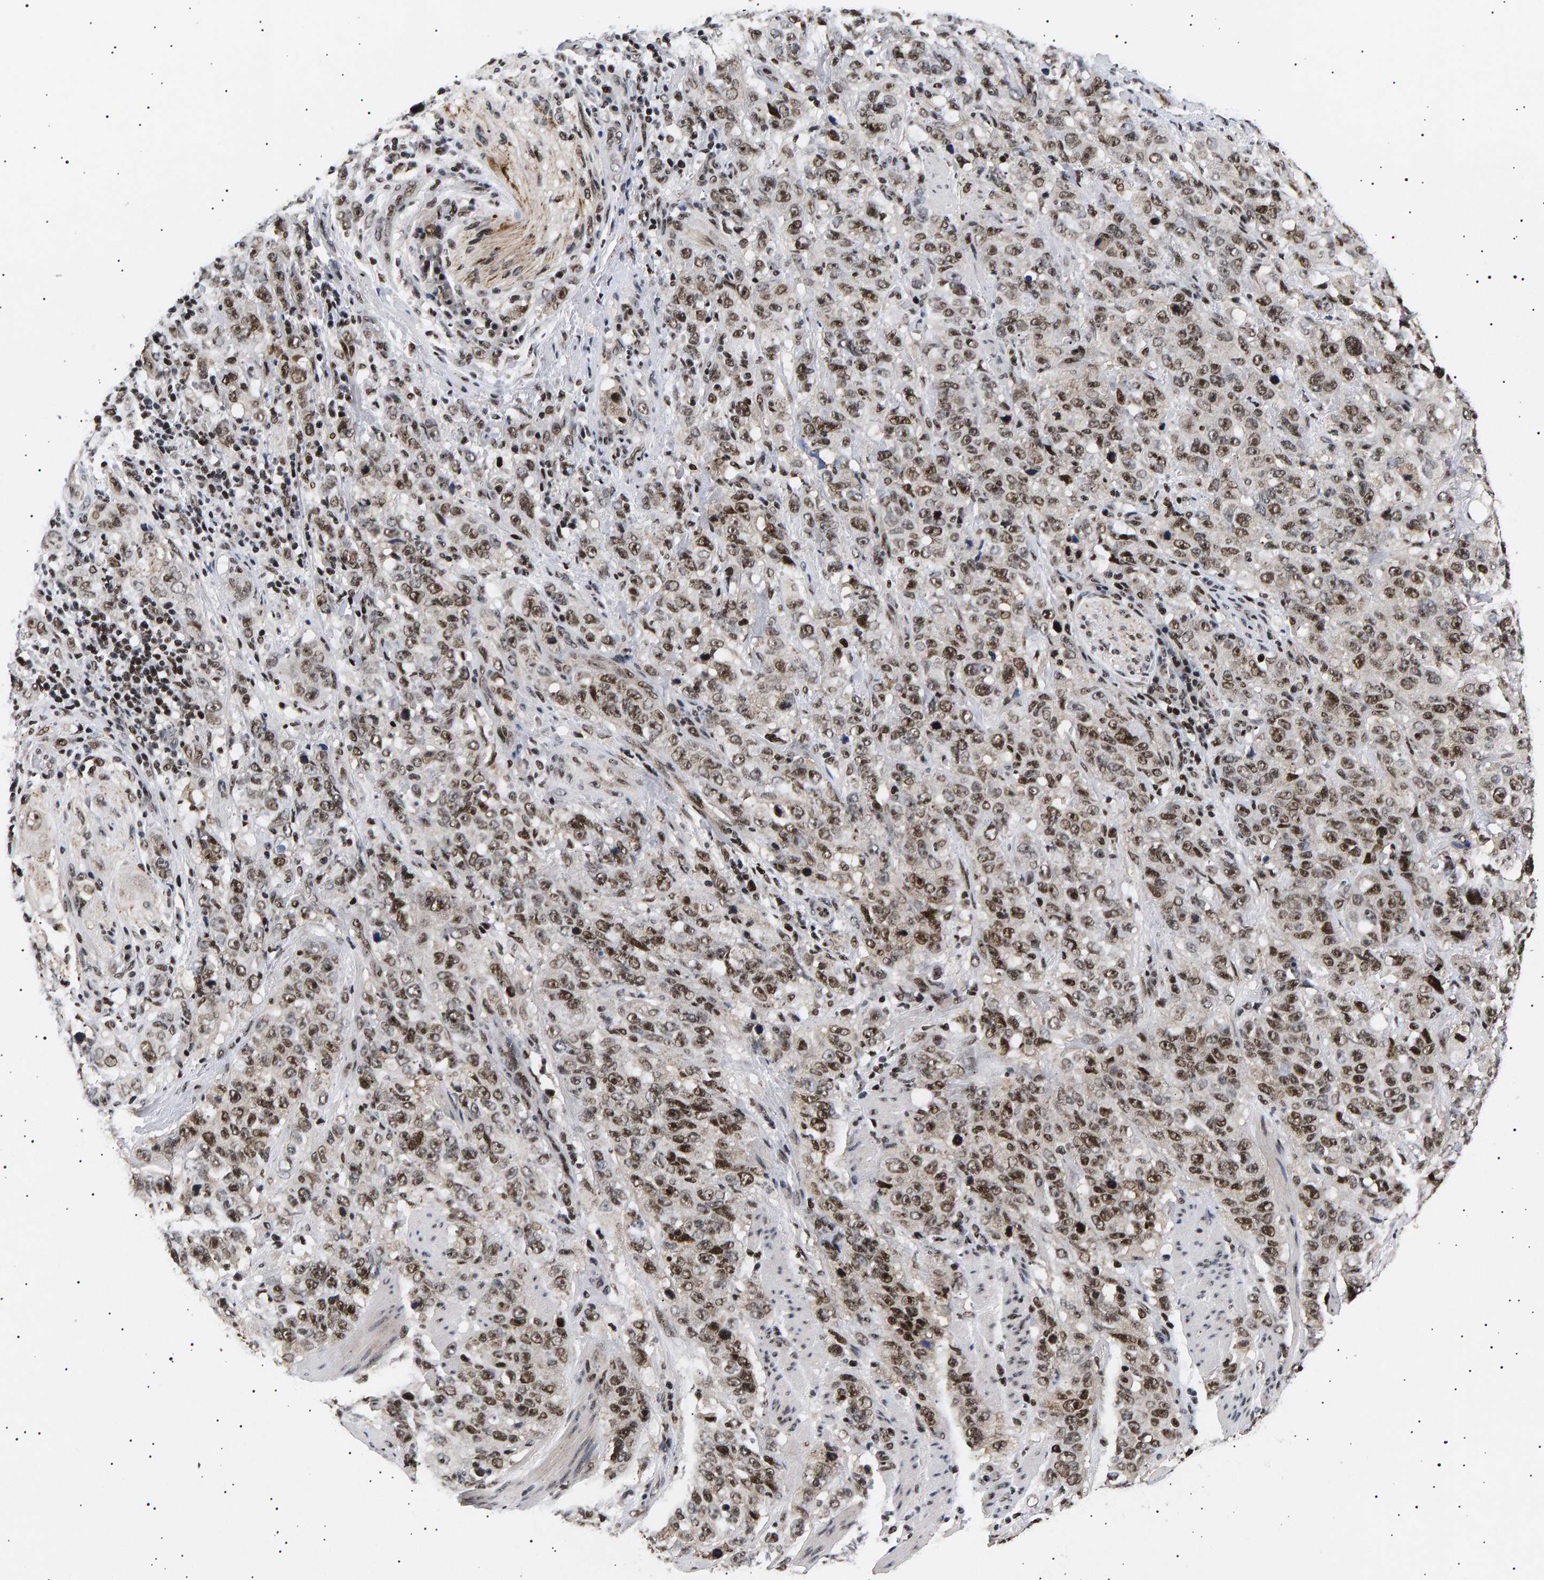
{"staining": {"intensity": "moderate", "quantity": ">75%", "location": "nuclear"}, "tissue": "stomach cancer", "cell_type": "Tumor cells", "image_type": "cancer", "snomed": [{"axis": "morphology", "description": "Adenocarcinoma, NOS"}, {"axis": "topography", "description": "Stomach"}], "caption": "This histopathology image shows immunohistochemistry staining of stomach adenocarcinoma, with medium moderate nuclear staining in about >75% of tumor cells.", "gene": "ANKRD40", "patient": {"sex": "male", "age": 48}}